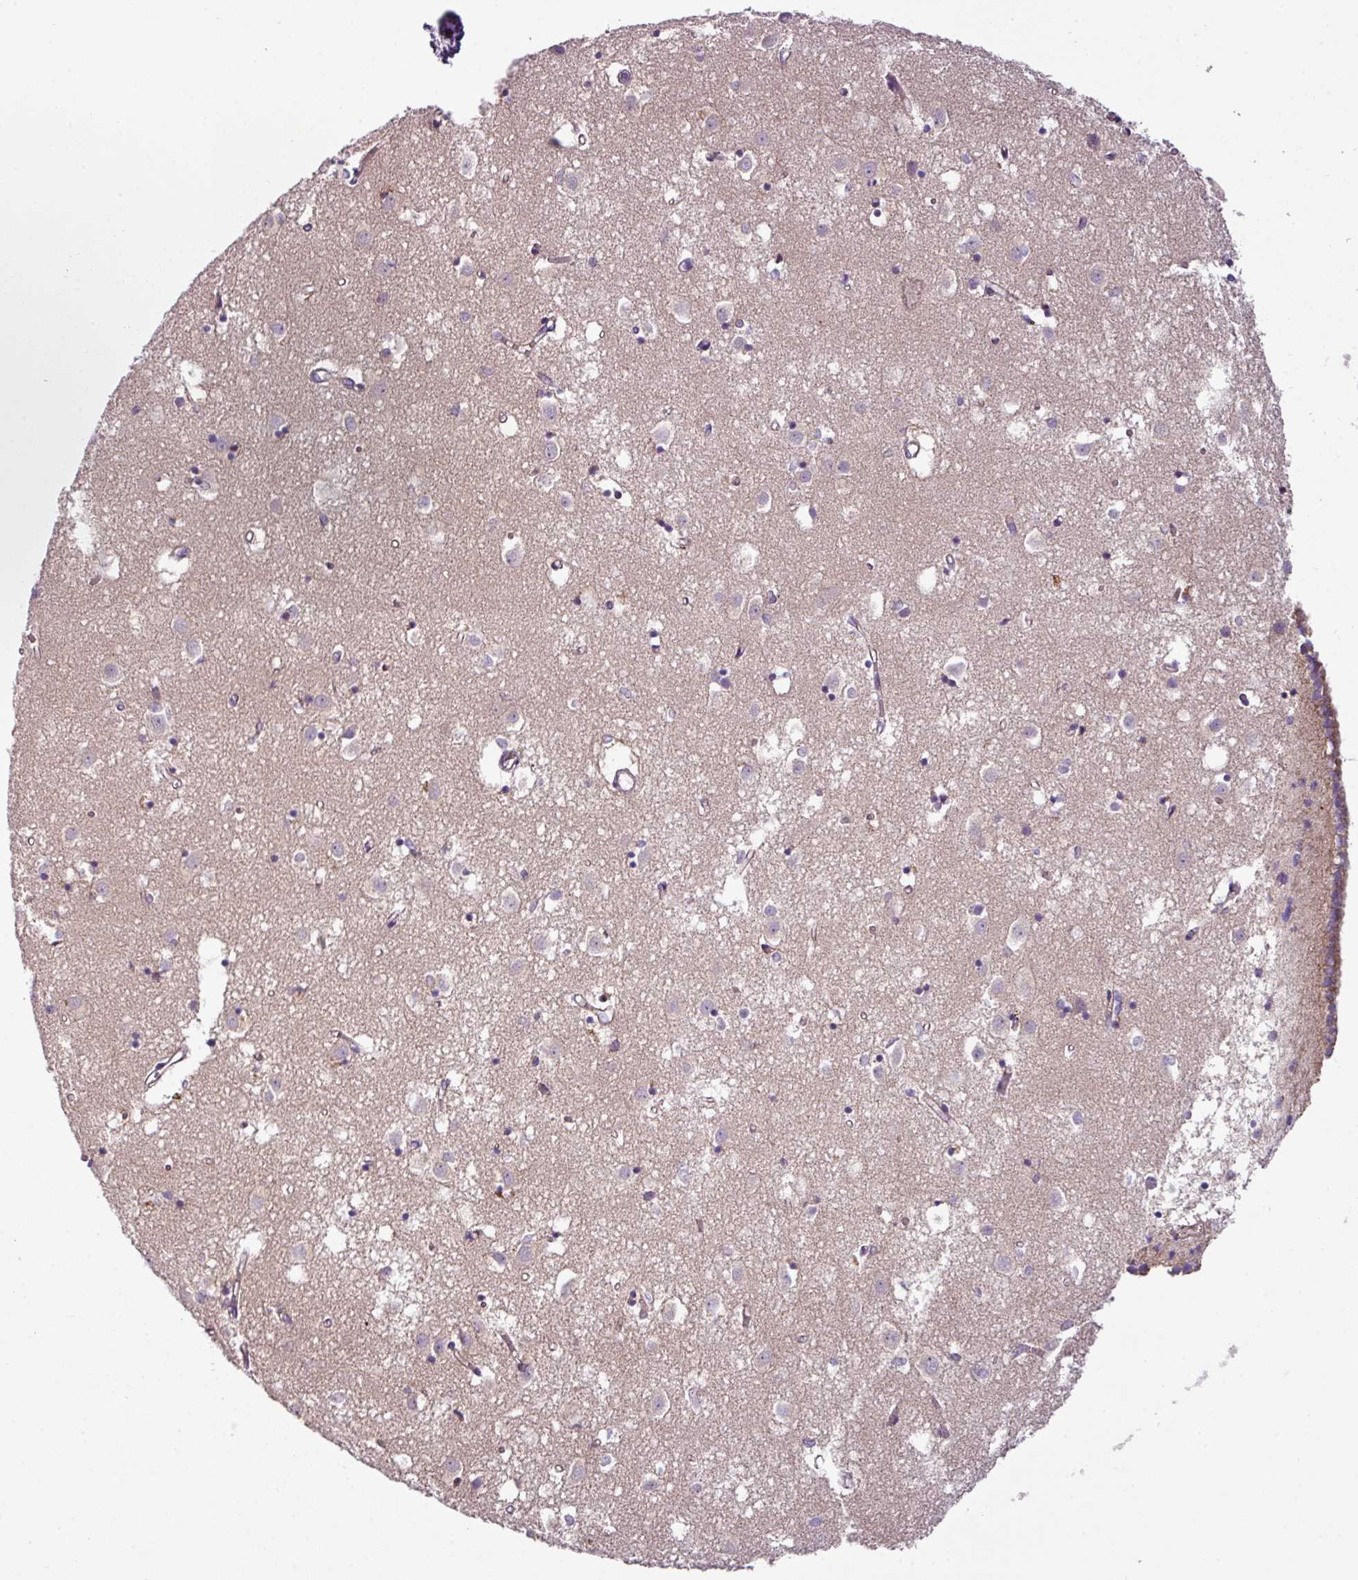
{"staining": {"intensity": "weak", "quantity": "<25%", "location": "cytoplasmic/membranous"}, "tissue": "caudate", "cell_type": "Glial cells", "image_type": "normal", "snomed": [{"axis": "morphology", "description": "Normal tissue, NOS"}, {"axis": "topography", "description": "Lateral ventricle wall"}], "caption": "Protein analysis of unremarkable caudate reveals no significant positivity in glial cells.", "gene": "TMEM178B", "patient": {"sex": "male", "age": 70}}